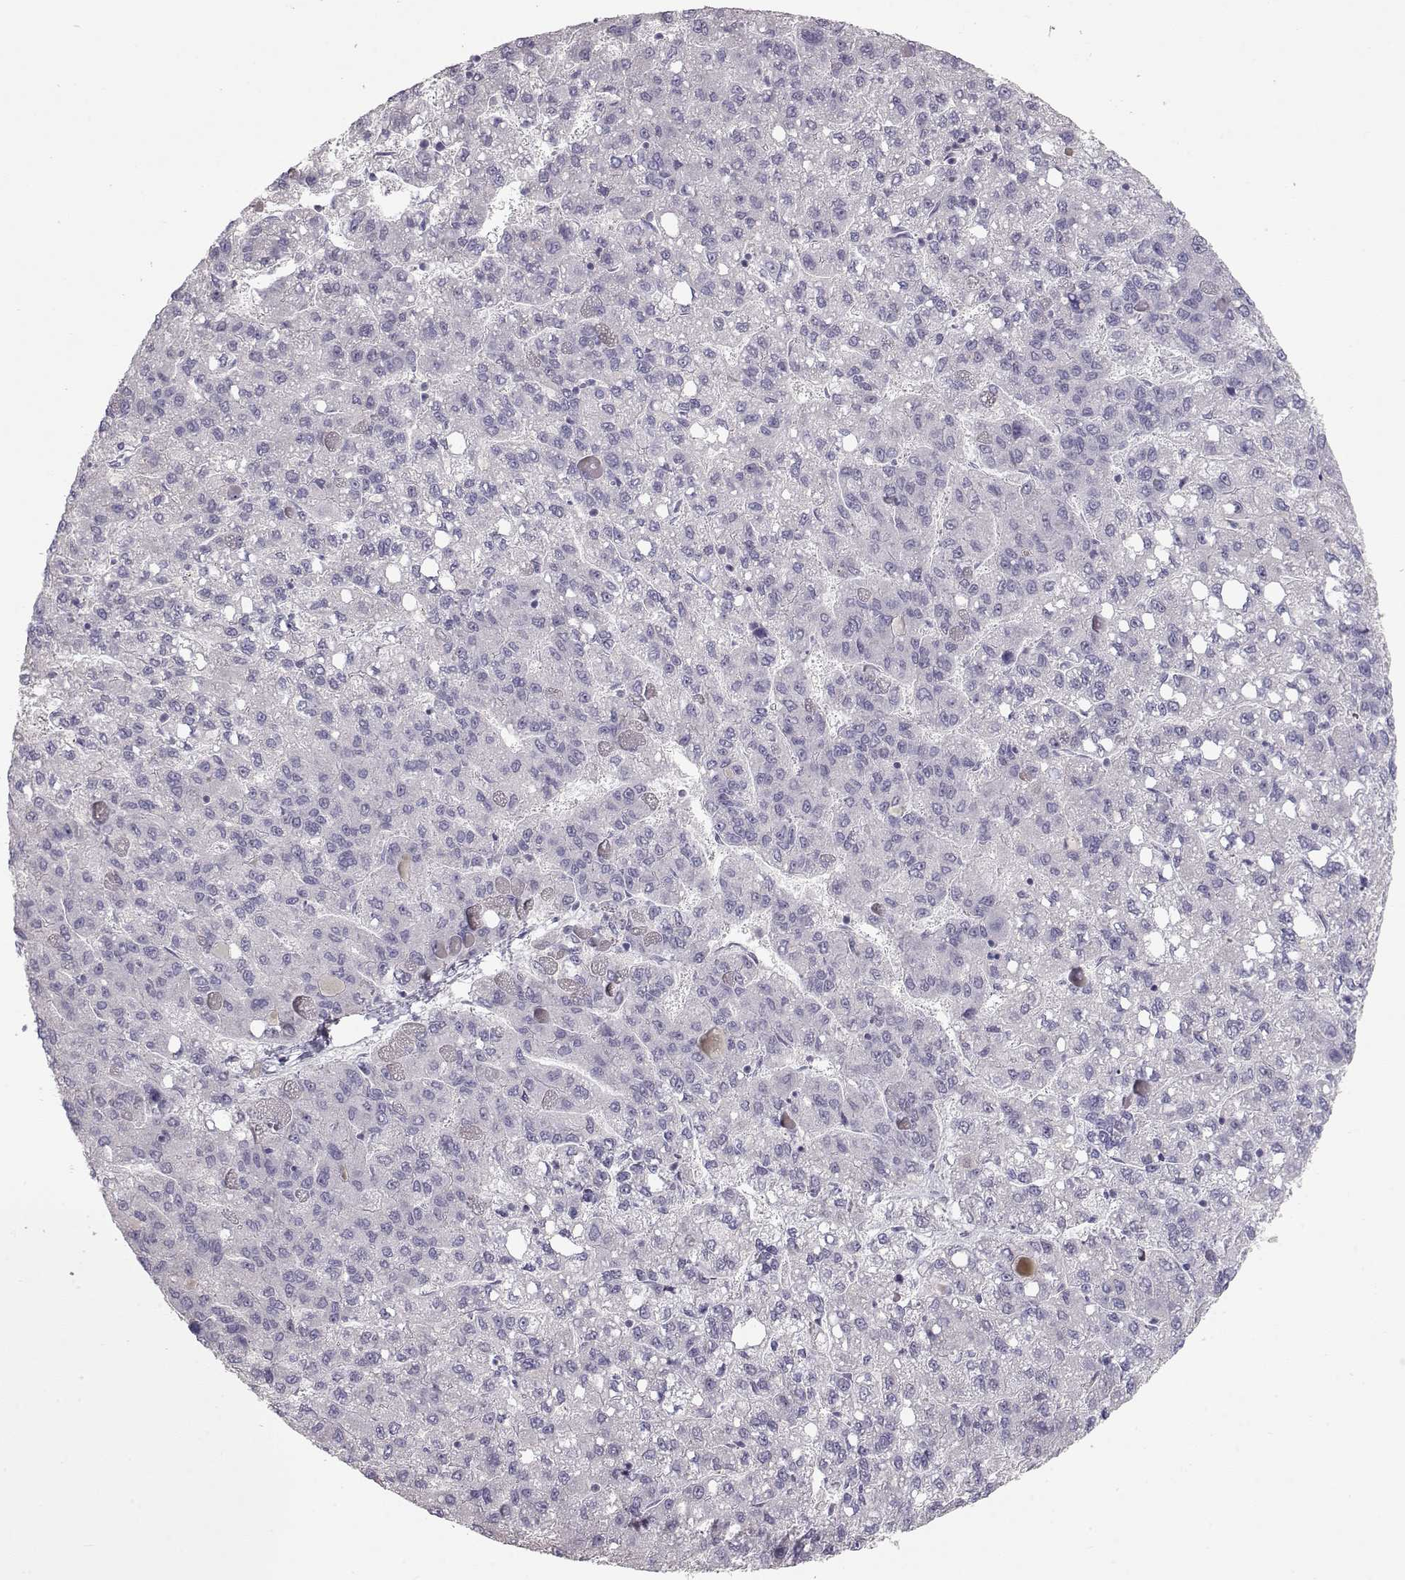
{"staining": {"intensity": "negative", "quantity": "none", "location": "none"}, "tissue": "liver cancer", "cell_type": "Tumor cells", "image_type": "cancer", "snomed": [{"axis": "morphology", "description": "Carcinoma, Hepatocellular, NOS"}, {"axis": "topography", "description": "Liver"}], "caption": "Protein analysis of liver hepatocellular carcinoma reveals no significant positivity in tumor cells. (DAB immunohistochemistry (IHC), high magnification).", "gene": "SLC18A1", "patient": {"sex": "female", "age": 82}}